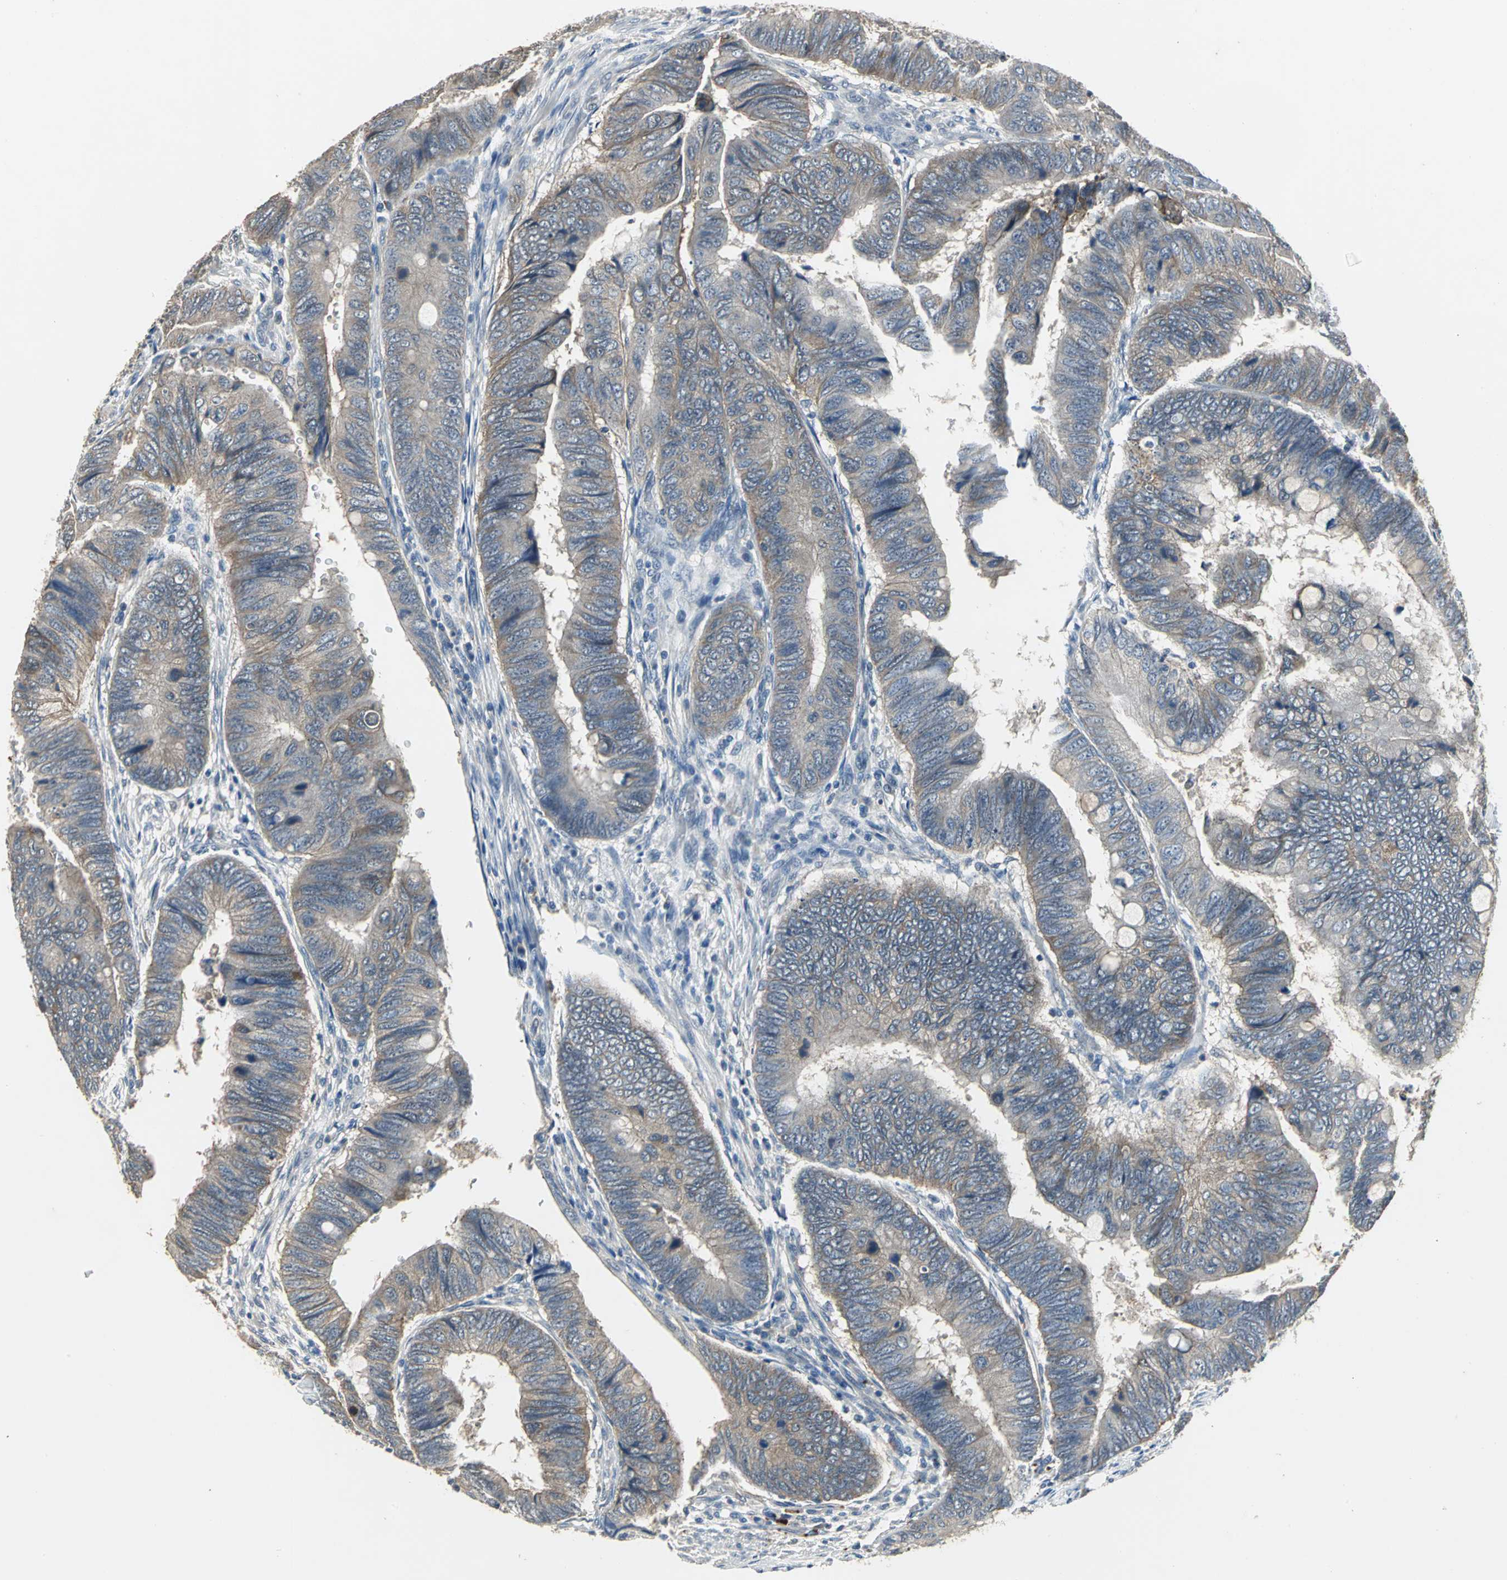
{"staining": {"intensity": "moderate", "quantity": ">75%", "location": "cytoplasmic/membranous"}, "tissue": "colorectal cancer", "cell_type": "Tumor cells", "image_type": "cancer", "snomed": [{"axis": "morphology", "description": "Normal tissue, NOS"}, {"axis": "morphology", "description": "Adenocarcinoma, NOS"}, {"axis": "topography", "description": "Rectum"}, {"axis": "topography", "description": "Peripheral nerve tissue"}], "caption": "Moderate cytoplasmic/membranous staining is appreciated in approximately >75% of tumor cells in colorectal cancer.", "gene": "OCLN", "patient": {"sex": "male", "age": 92}}